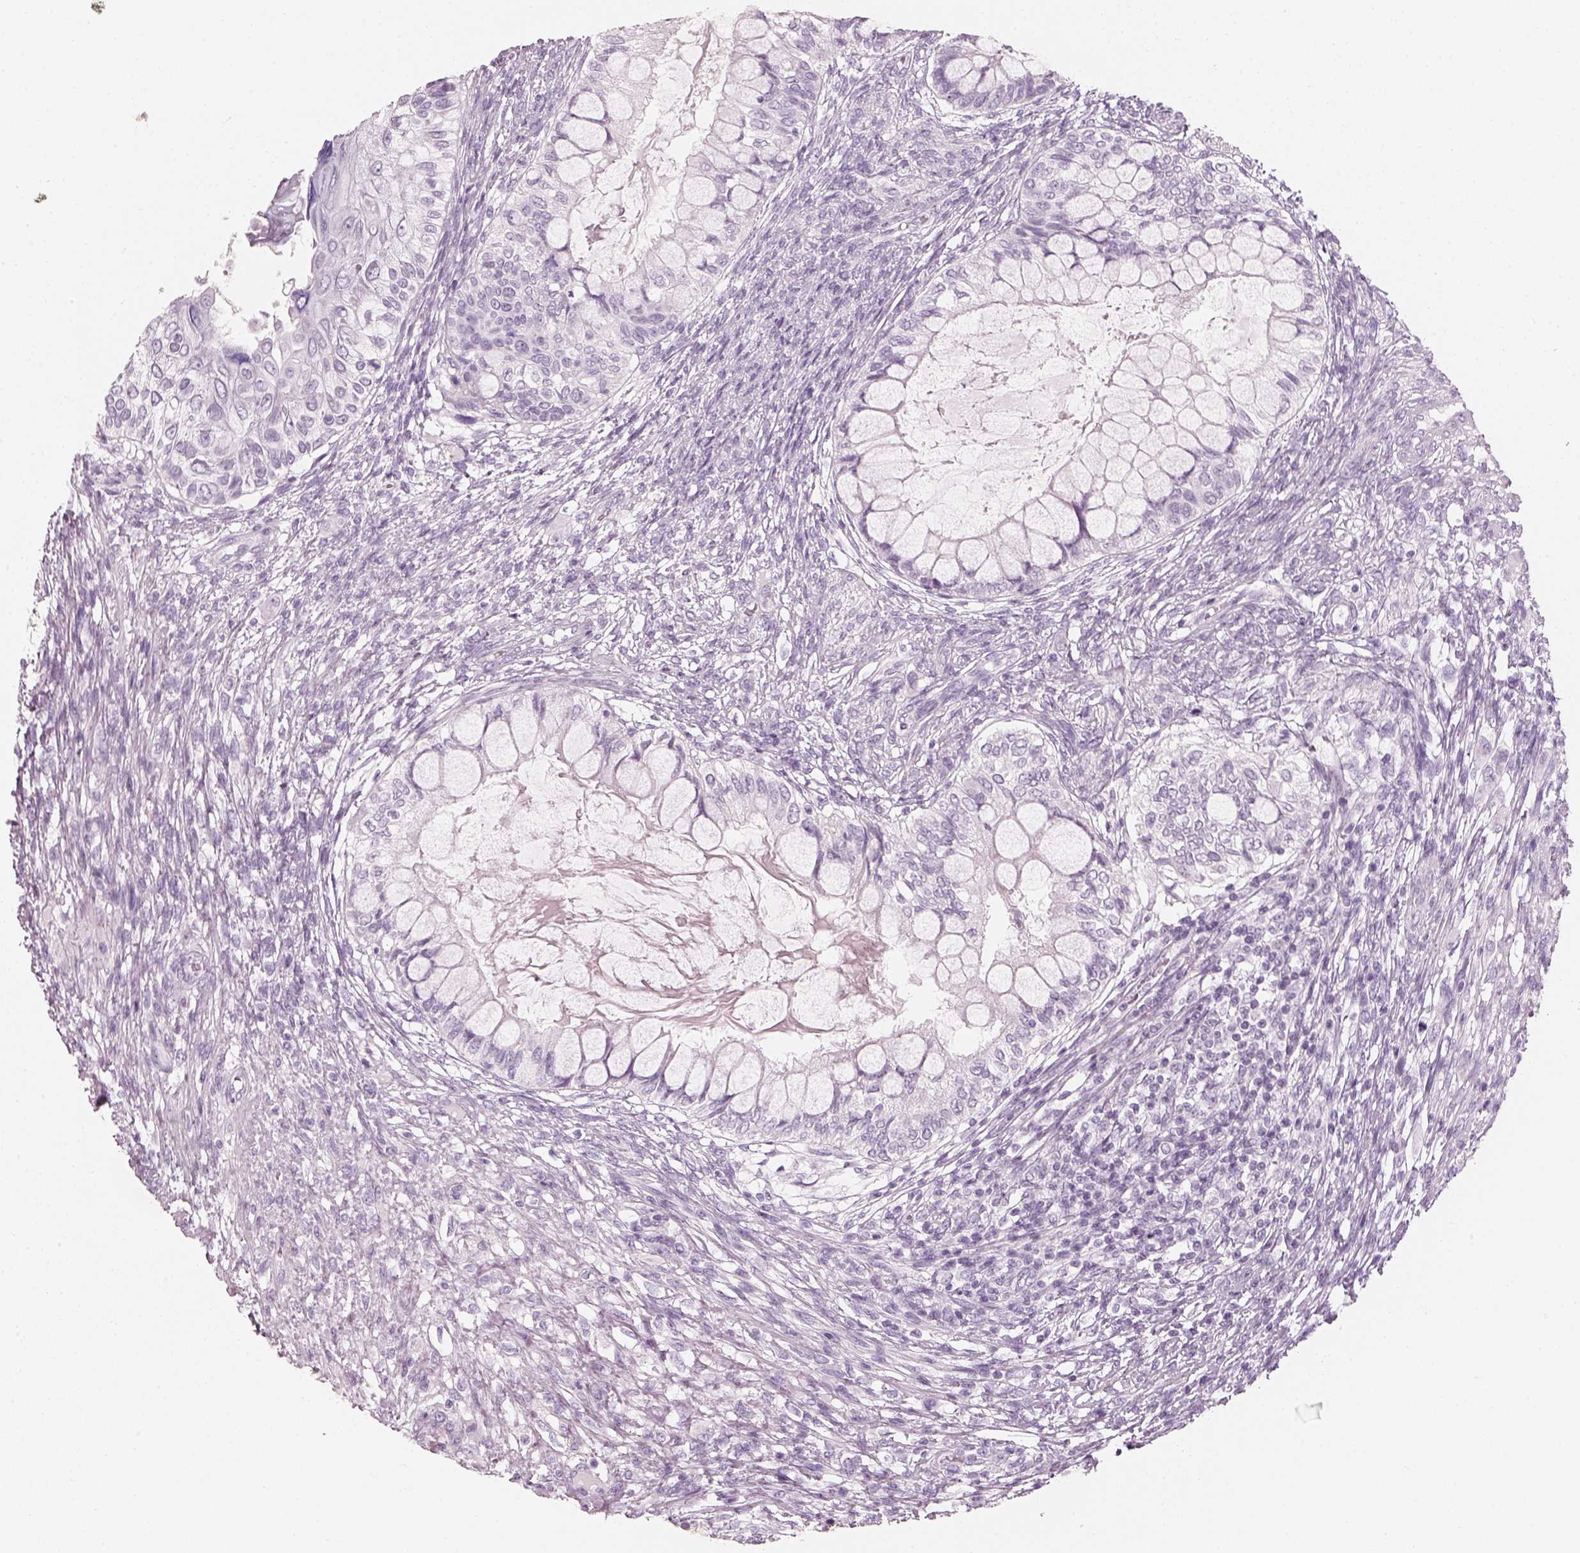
{"staining": {"intensity": "negative", "quantity": "none", "location": "none"}, "tissue": "testis cancer", "cell_type": "Tumor cells", "image_type": "cancer", "snomed": [{"axis": "morphology", "description": "Seminoma, NOS"}, {"axis": "morphology", "description": "Carcinoma, Embryonal, NOS"}, {"axis": "topography", "description": "Testis"}], "caption": "Tumor cells are negative for brown protein staining in testis cancer (embryonal carcinoma). (DAB immunohistochemistry, high magnification).", "gene": "CRYAA", "patient": {"sex": "male", "age": 41}}